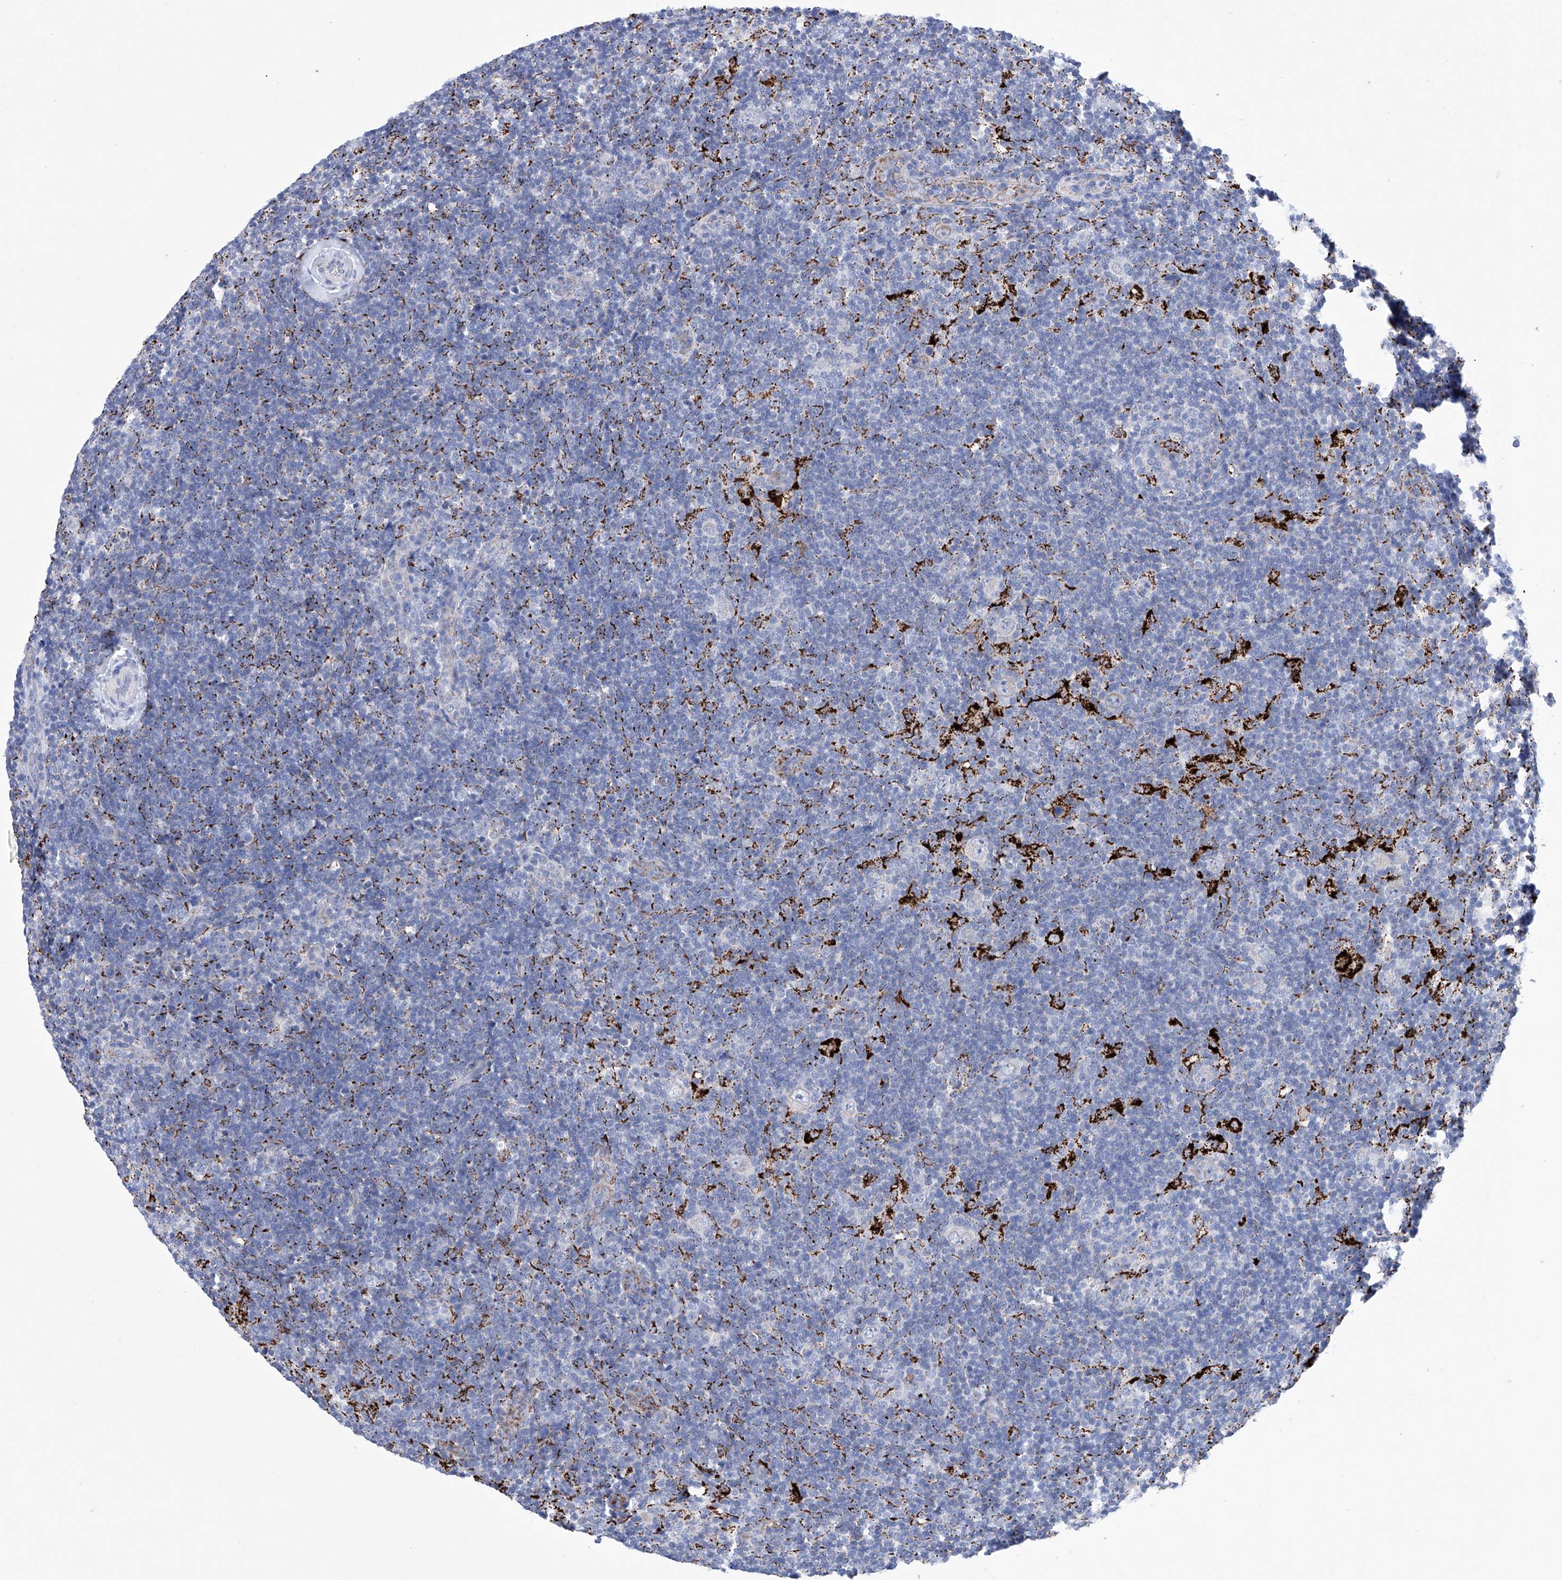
{"staining": {"intensity": "negative", "quantity": "none", "location": "none"}, "tissue": "lymphoma", "cell_type": "Tumor cells", "image_type": "cancer", "snomed": [{"axis": "morphology", "description": "Hodgkin's disease, NOS"}, {"axis": "topography", "description": "Lymph node"}], "caption": "Protein analysis of lymphoma exhibits no significant positivity in tumor cells.", "gene": "NRROS", "patient": {"sex": "female", "age": 57}}